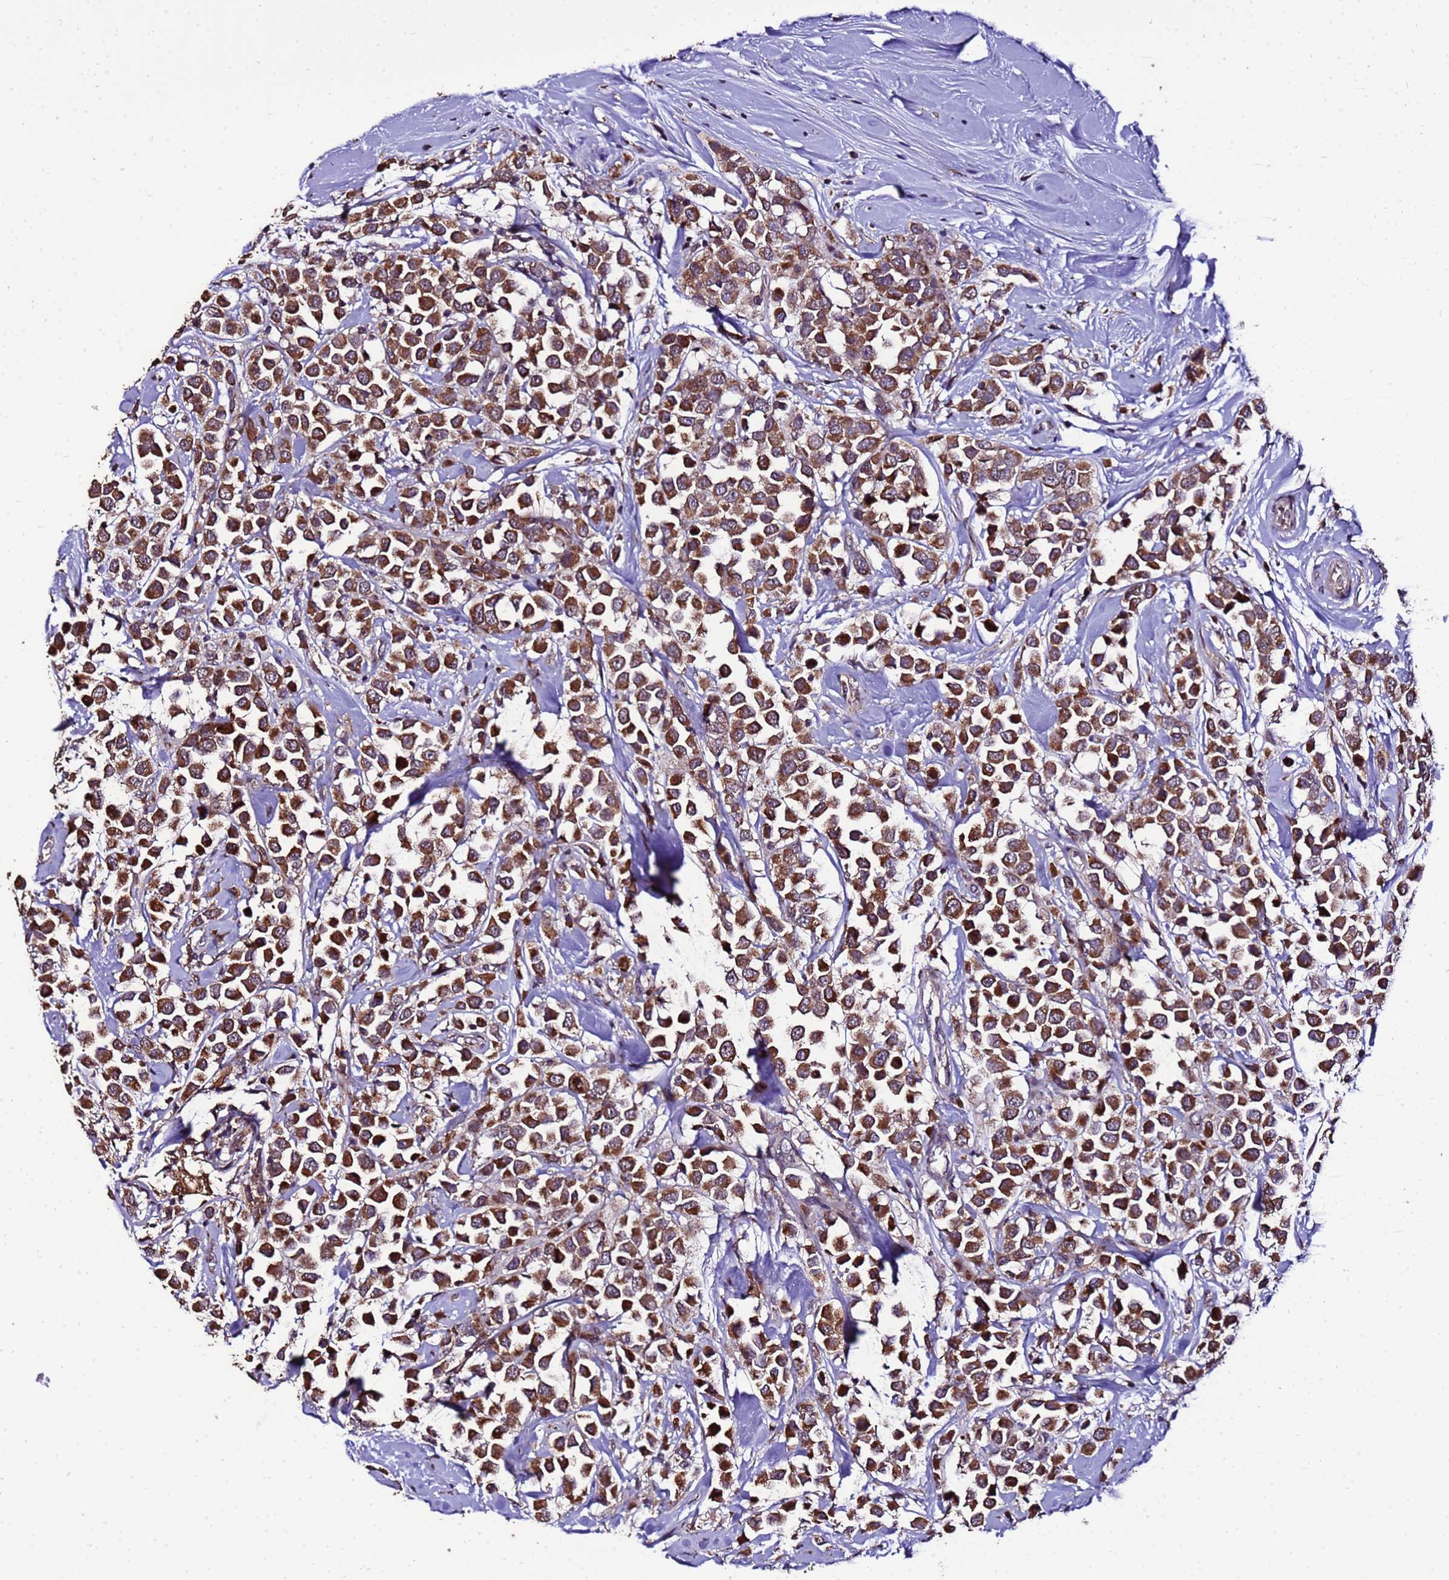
{"staining": {"intensity": "strong", "quantity": ">75%", "location": "cytoplasmic/membranous"}, "tissue": "breast cancer", "cell_type": "Tumor cells", "image_type": "cancer", "snomed": [{"axis": "morphology", "description": "Duct carcinoma"}, {"axis": "topography", "description": "Breast"}], "caption": "The immunohistochemical stain shows strong cytoplasmic/membranous expression in tumor cells of breast intraductal carcinoma tissue.", "gene": "ZNF329", "patient": {"sex": "female", "age": 61}}